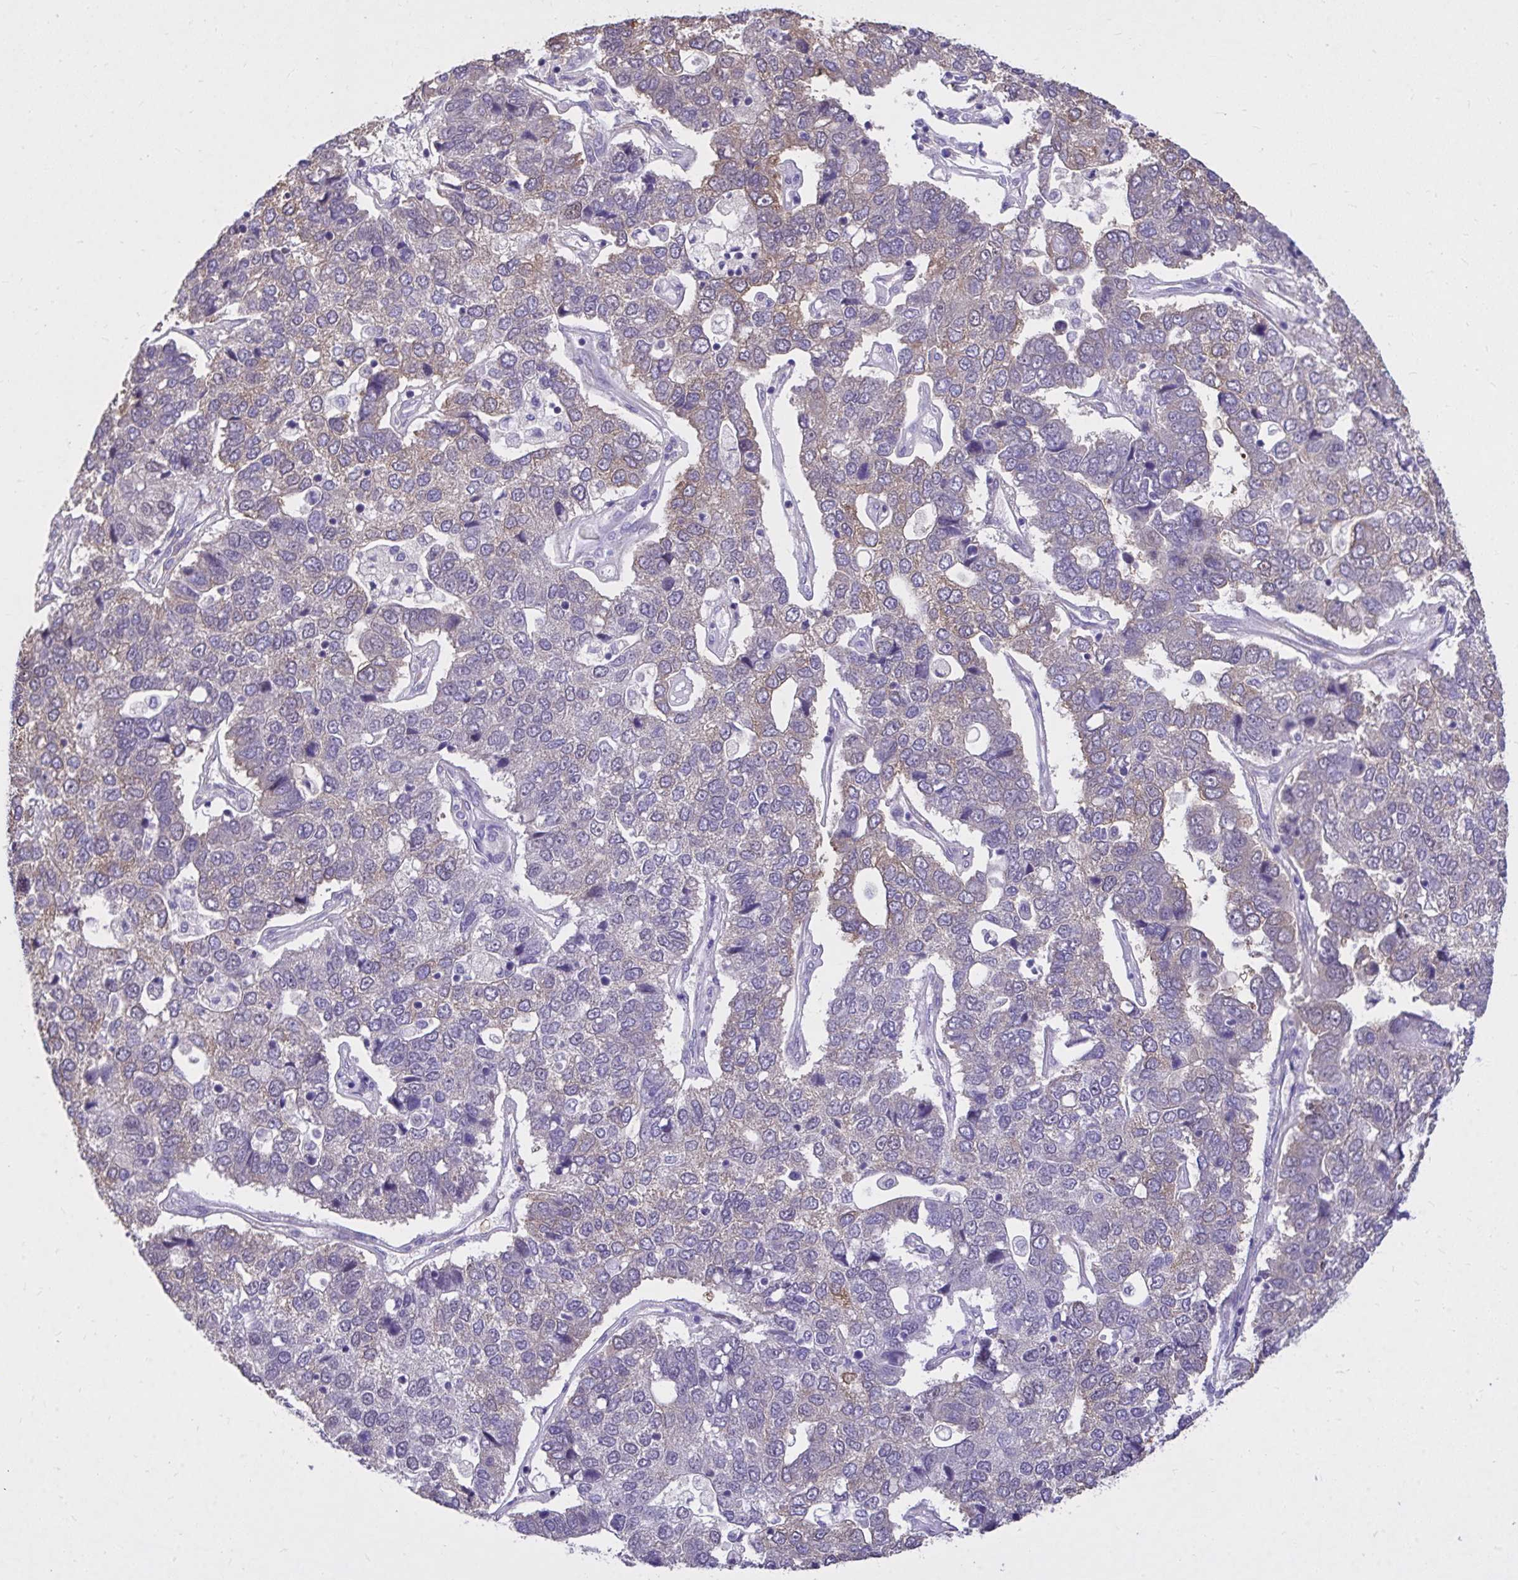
{"staining": {"intensity": "weak", "quantity": "<25%", "location": "cytoplasmic/membranous"}, "tissue": "pancreatic cancer", "cell_type": "Tumor cells", "image_type": "cancer", "snomed": [{"axis": "morphology", "description": "Adenocarcinoma, NOS"}, {"axis": "topography", "description": "Pancreas"}], "caption": "Tumor cells are negative for brown protein staining in pancreatic cancer. Brightfield microscopy of immunohistochemistry stained with DAB (3,3'-diaminobenzidine) (brown) and hematoxylin (blue), captured at high magnification.", "gene": "EPB41L1", "patient": {"sex": "female", "age": 61}}